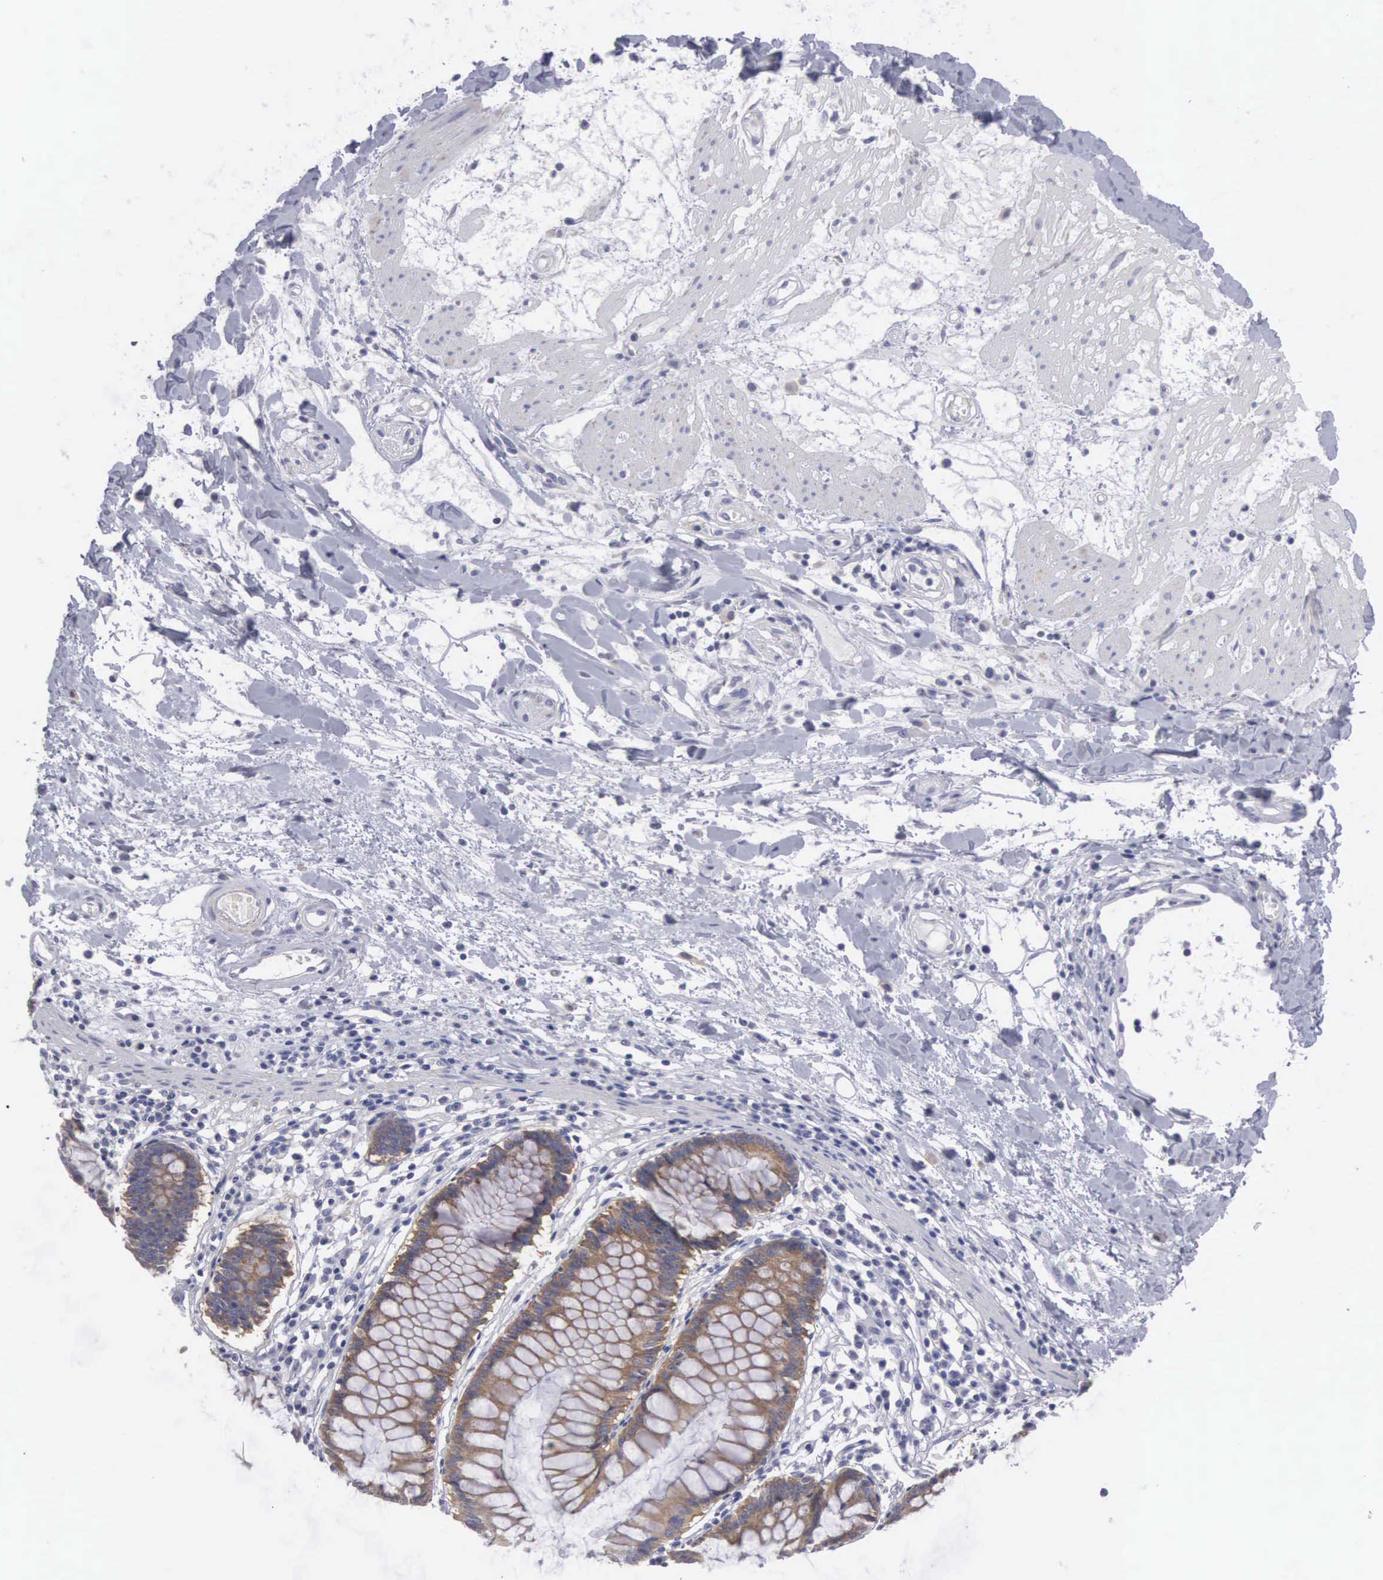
{"staining": {"intensity": "negative", "quantity": "none", "location": "none"}, "tissue": "colon", "cell_type": "Endothelial cells", "image_type": "normal", "snomed": [{"axis": "morphology", "description": "Normal tissue, NOS"}, {"axis": "topography", "description": "Colon"}], "caption": "Immunohistochemical staining of unremarkable colon exhibits no significant expression in endothelial cells. (Brightfield microscopy of DAB (3,3'-diaminobenzidine) IHC at high magnification).", "gene": "APOOL", "patient": {"sex": "female", "age": 55}}